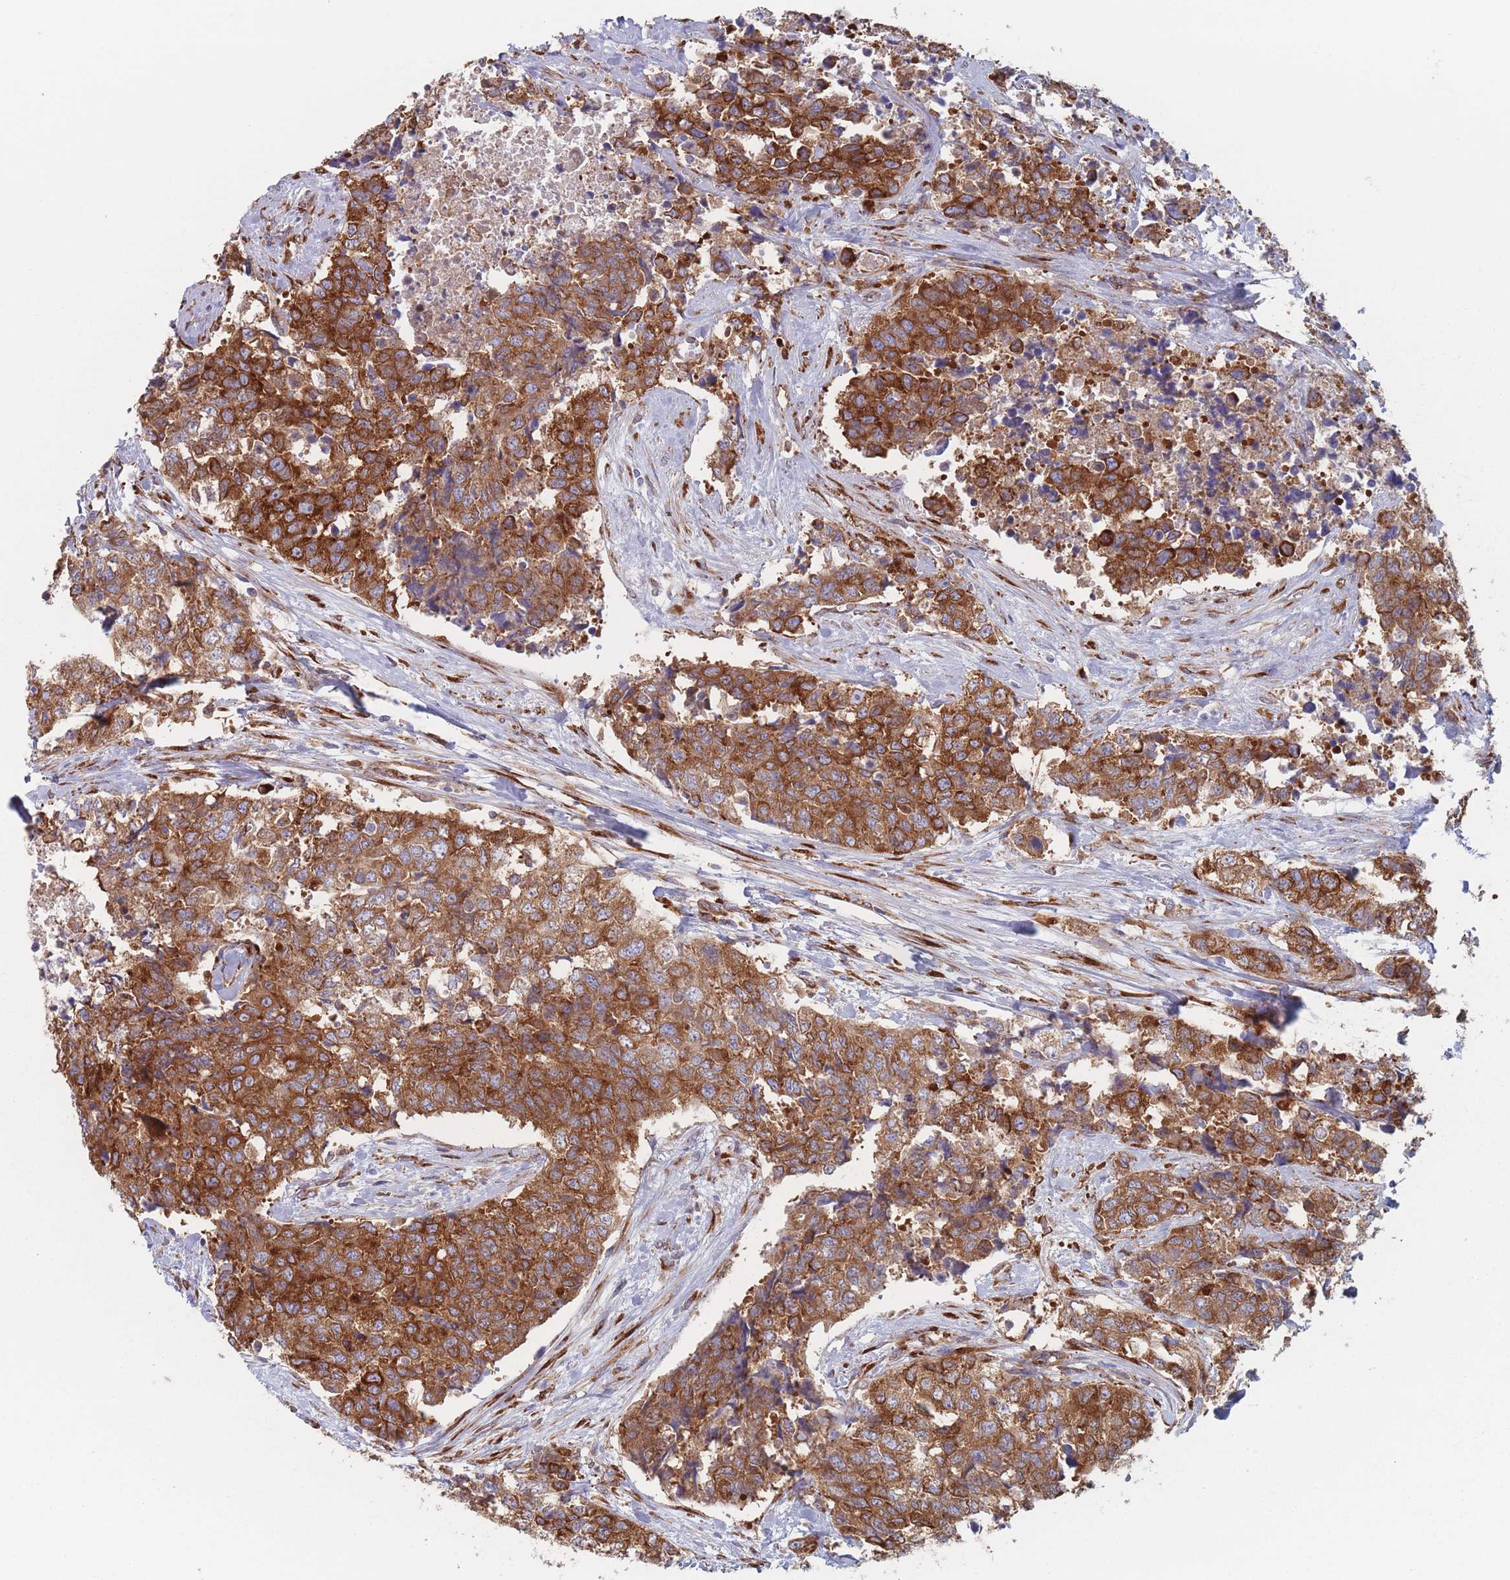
{"staining": {"intensity": "strong", "quantity": ">75%", "location": "cytoplasmic/membranous"}, "tissue": "urothelial cancer", "cell_type": "Tumor cells", "image_type": "cancer", "snomed": [{"axis": "morphology", "description": "Urothelial carcinoma, High grade"}, {"axis": "topography", "description": "Urinary bladder"}], "caption": "IHC staining of urothelial cancer, which shows high levels of strong cytoplasmic/membranous positivity in about >75% of tumor cells indicating strong cytoplasmic/membranous protein expression. The staining was performed using DAB (brown) for protein detection and nuclei were counterstained in hematoxylin (blue).", "gene": "EEF1B2", "patient": {"sex": "female", "age": 78}}